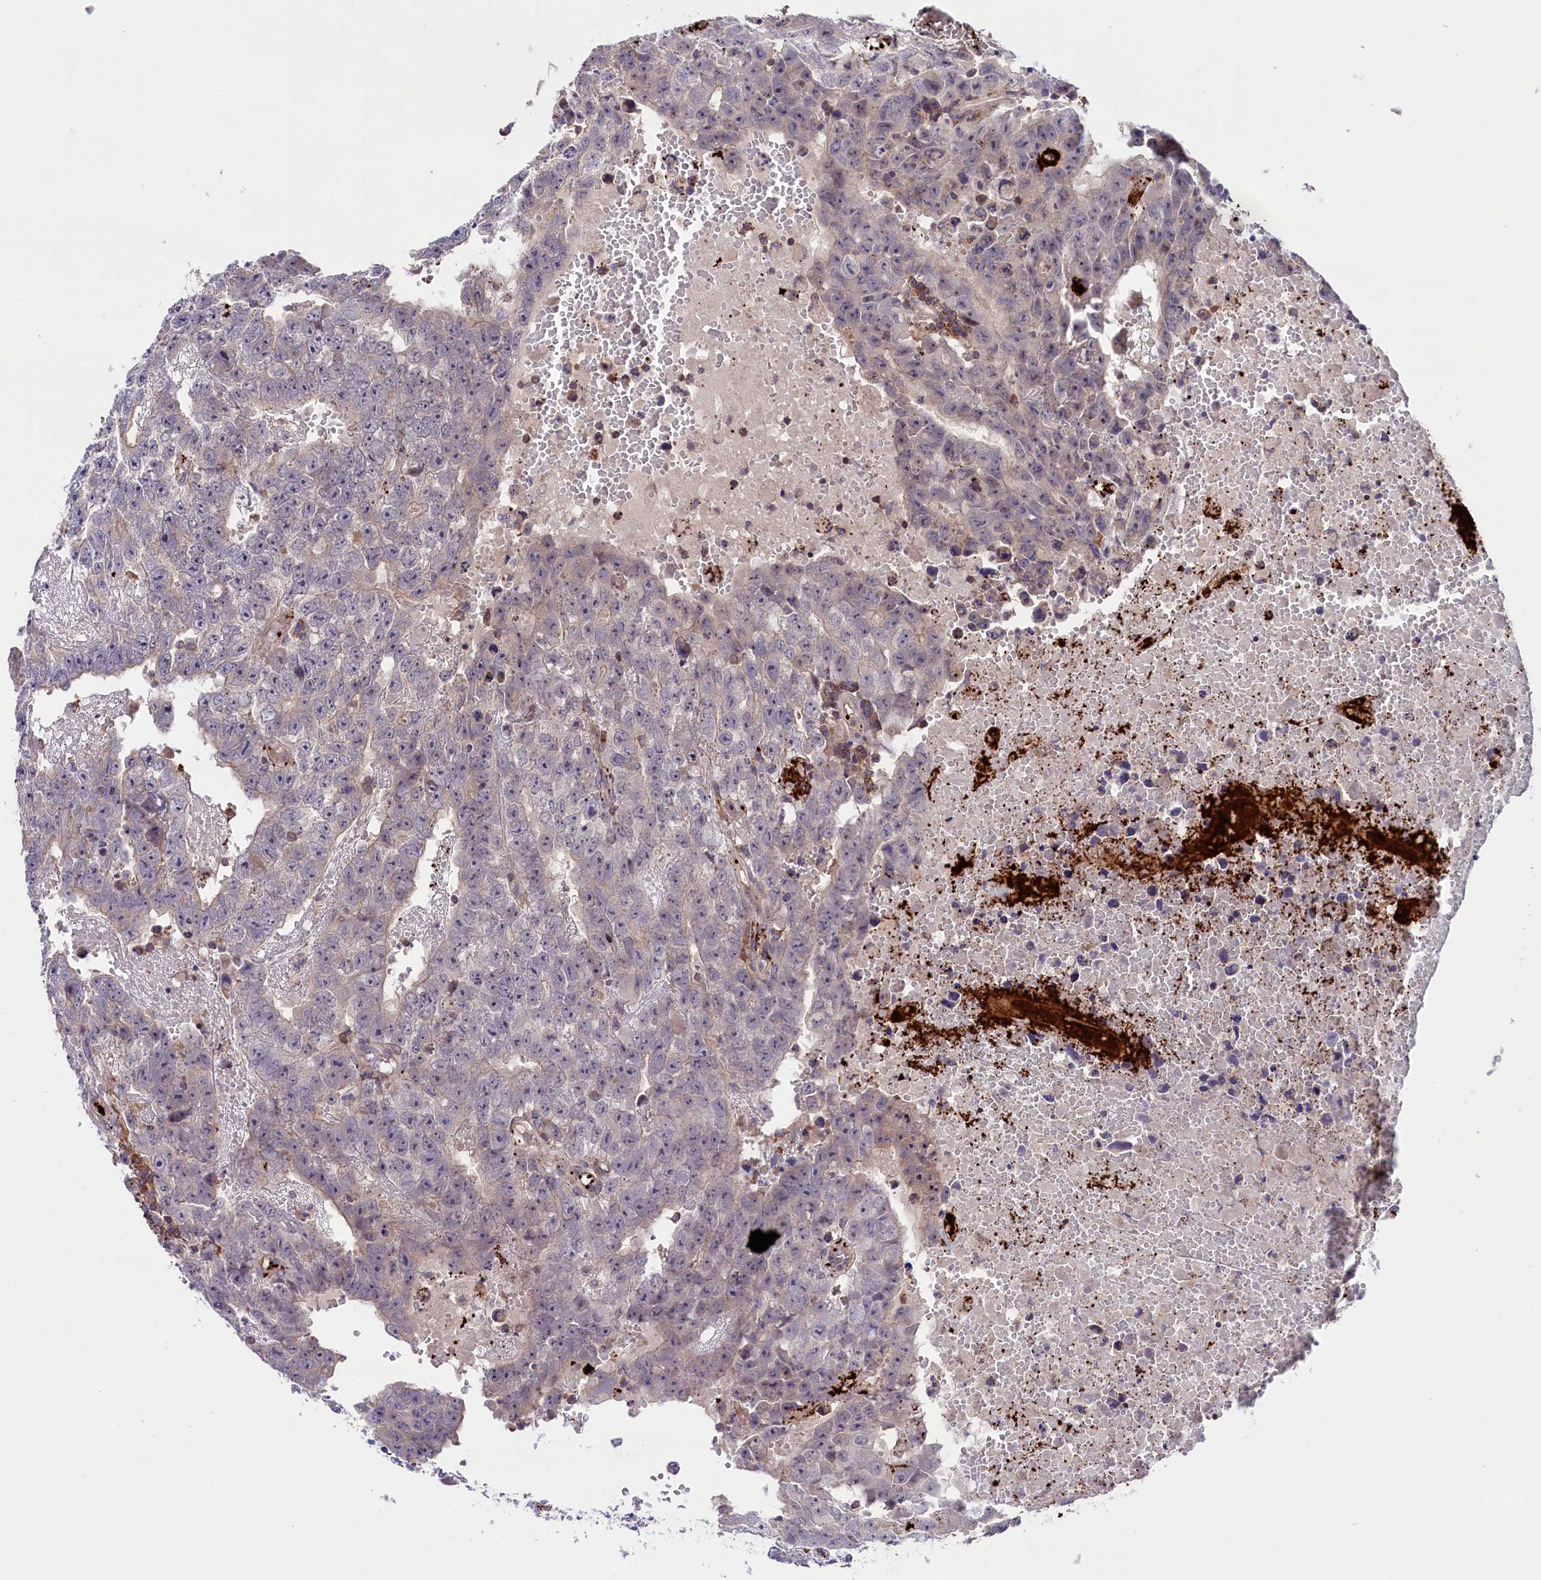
{"staining": {"intensity": "negative", "quantity": "none", "location": "none"}, "tissue": "testis cancer", "cell_type": "Tumor cells", "image_type": "cancer", "snomed": [{"axis": "morphology", "description": "Carcinoma, Embryonal, NOS"}, {"axis": "topography", "description": "Testis"}], "caption": "The immunohistochemistry image has no significant positivity in tumor cells of embryonal carcinoma (testis) tissue.", "gene": "HEATR3", "patient": {"sex": "male", "age": 25}}